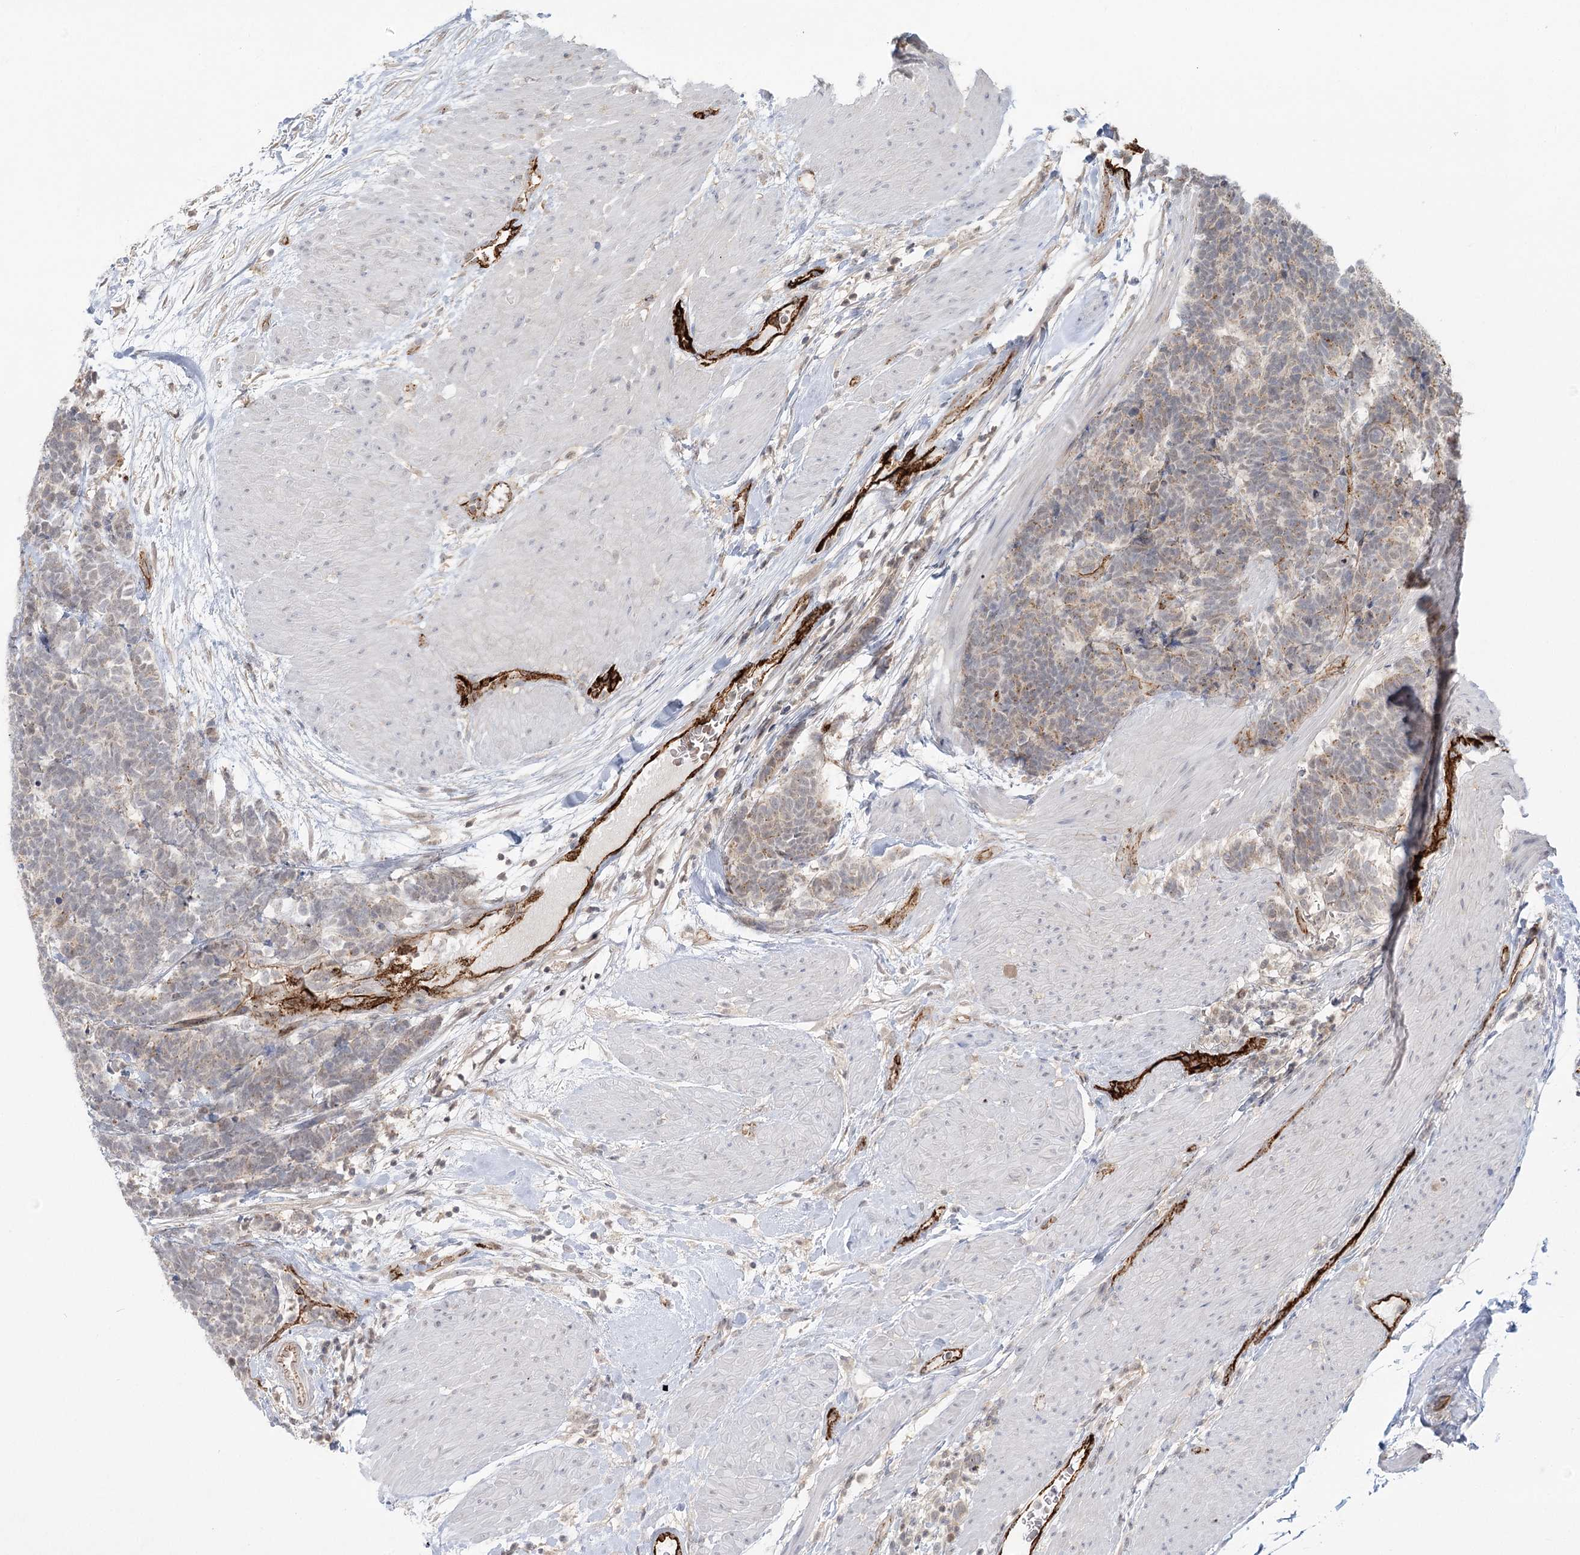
{"staining": {"intensity": "weak", "quantity": "<25%", "location": "cytoplasmic/membranous"}, "tissue": "carcinoid", "cell_type": "Tumor cells", "image_type": "cancer", "snomed": [{"axis": "morphology", "description": "Carcinoma, NOS"}, {"axis": "morphology", "description": "Carcinoid, malignant, NOS"}, {"axis": "topography", "description": "Urinary bladder"}], "caption": "Tumor cells are negative for brown protein staining in carcinoid (malignant). (Immunohistochemistry (ihc), brightfield microscopy, high magnification).", "gene": "KBTBD4", "patient": {"sex": "male", "age": 57}}